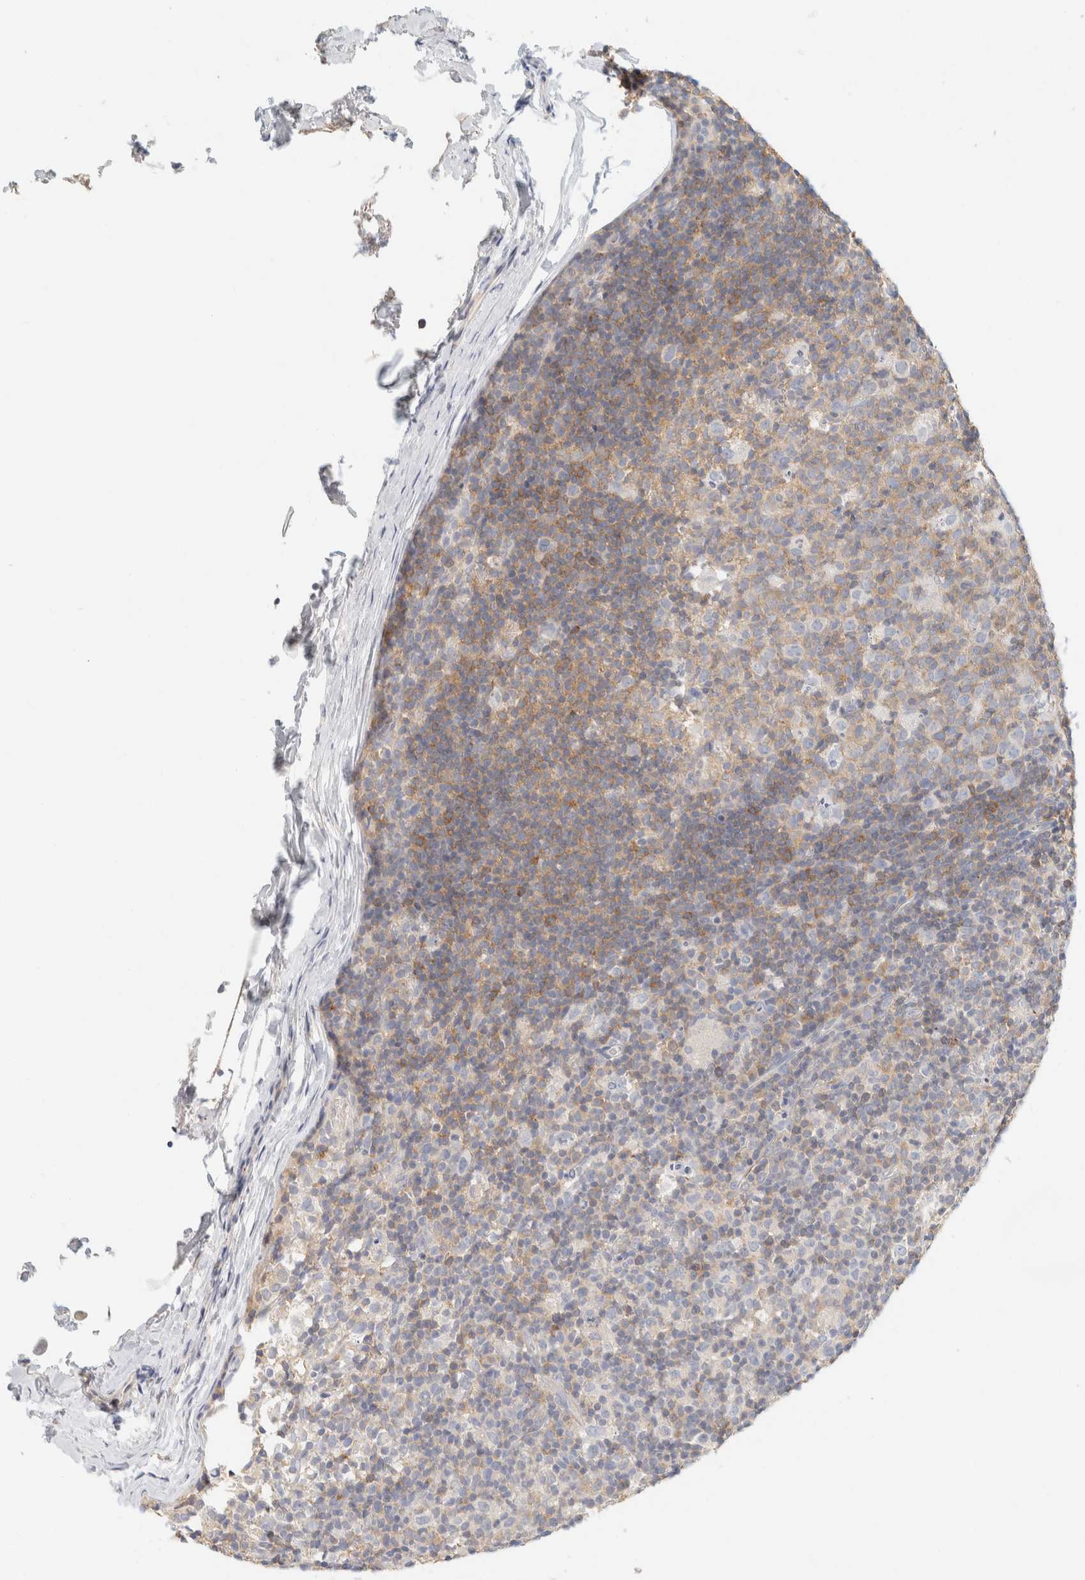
{"staining": {"intensity": "weak", "quantity": "25%-75%", "location": "cytoplasmic/membranous"}, "tissue": "lymph node", "cell_type": "Germinal center cells", "image_type": "normal", "snomed": [{"axis": "morphology", "description": "Normal tissue, NOS"}, {"axis": "morphology", "description": "Inflammation, NOS"}, {"axis": "topography", "description": "Lymph node"}], "caption": "A histopathology image showing weak cytoplasmic/membranous positivity in about 25%-75% of germinal center cells in normal lymph node, as visualized by brown immunohistochemical staining.", "gene": "SH3GLB2", "patient": {"sex": "male", "age": 55}}